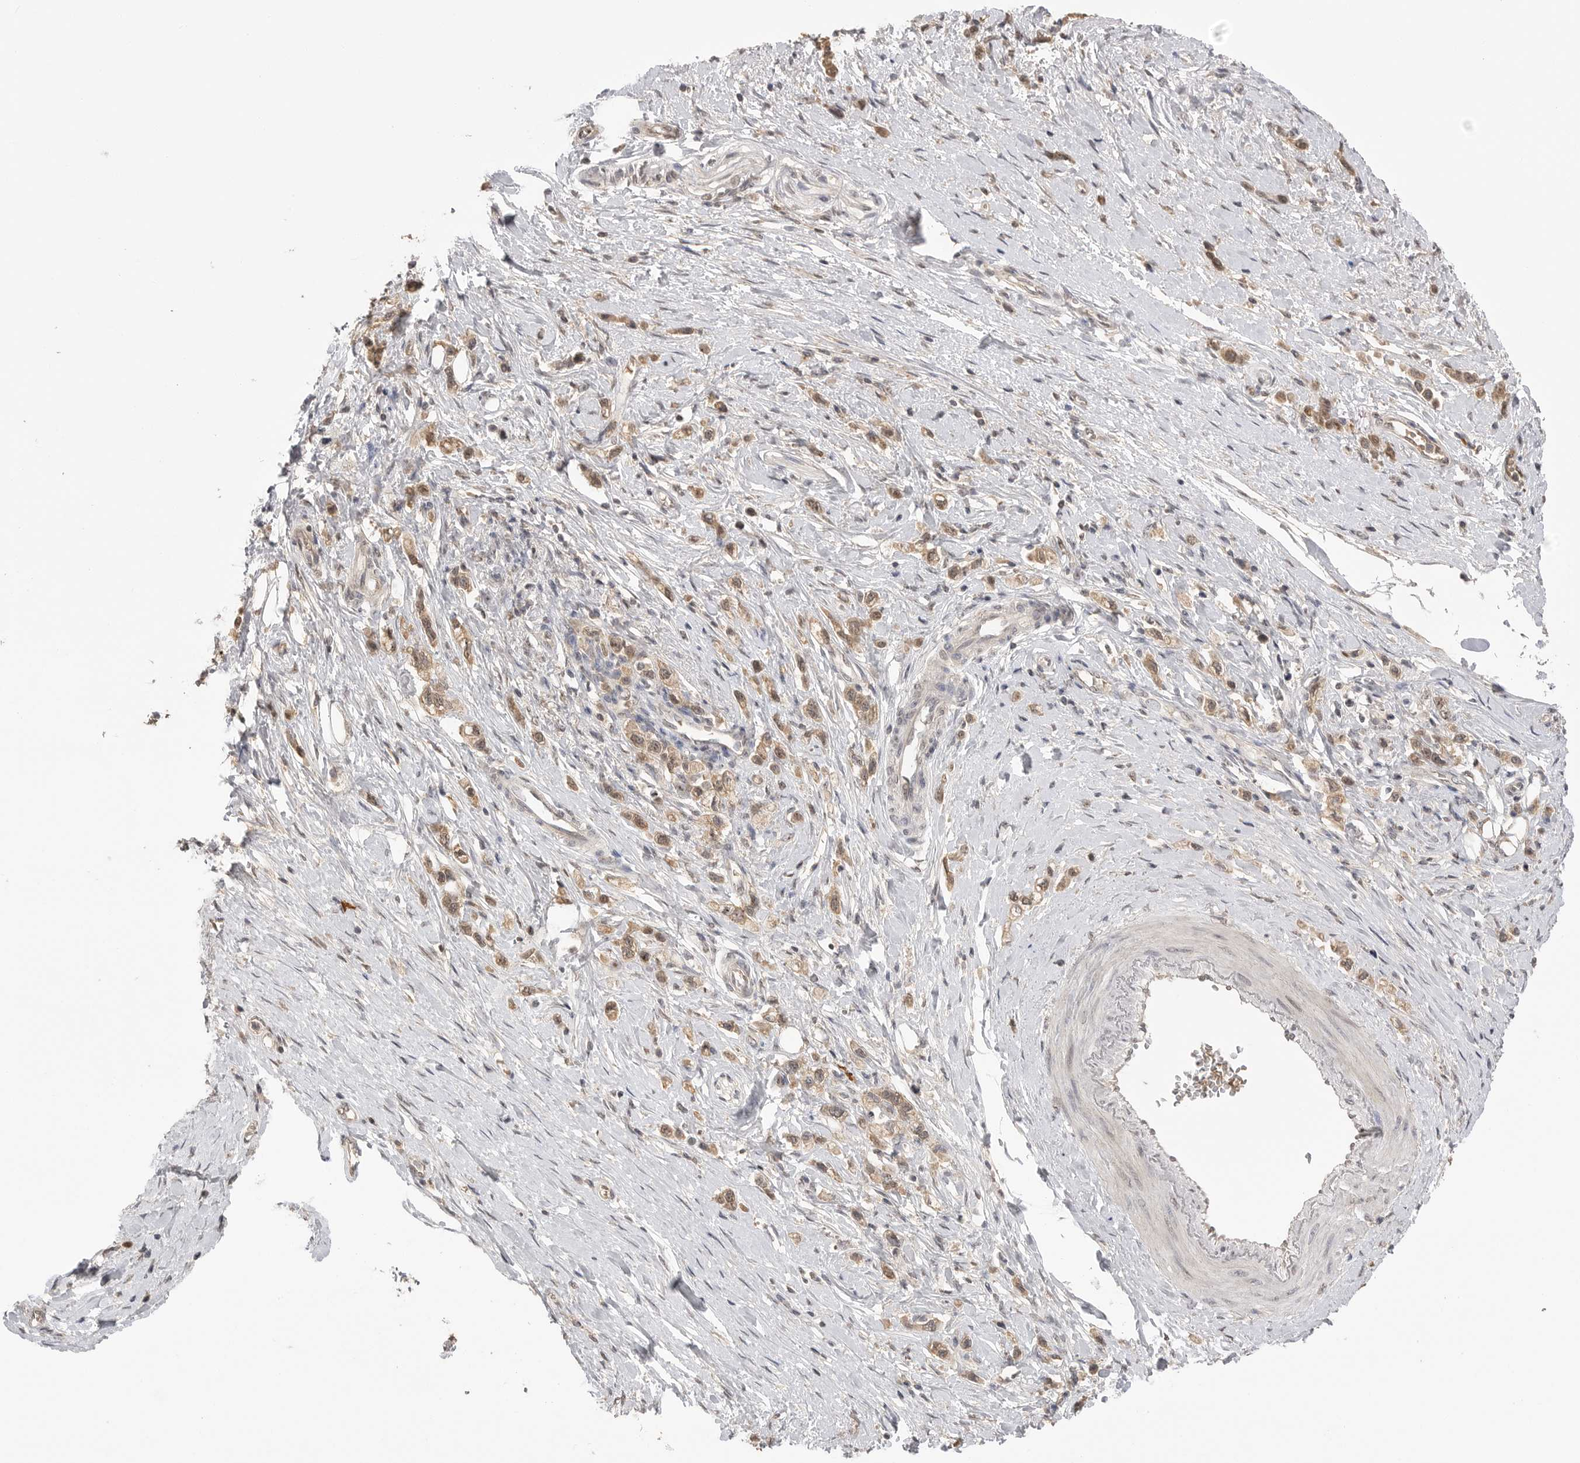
{"staining": {"intensity": "moderate", "quantity": ">75%", "location": "cytoplasmic/membranous"}, "tissue": "stomach cancer", "cell_type": "Tumor cells", "image_type": "cancer", "snomed": [{"axis": "morphology", "description": "Adenocarcinoma, NOS"}, {"axis": "topography", "description": "Stomach"}], "caption": "Human stomach adenocarcinoma stained with a brown dye displays moderate cytoplasmic/membranous positive expression in approximately >75% of tumor cells.", "gene": "ASPSCR1", "patient": {"sex": "female", "age": 65}}